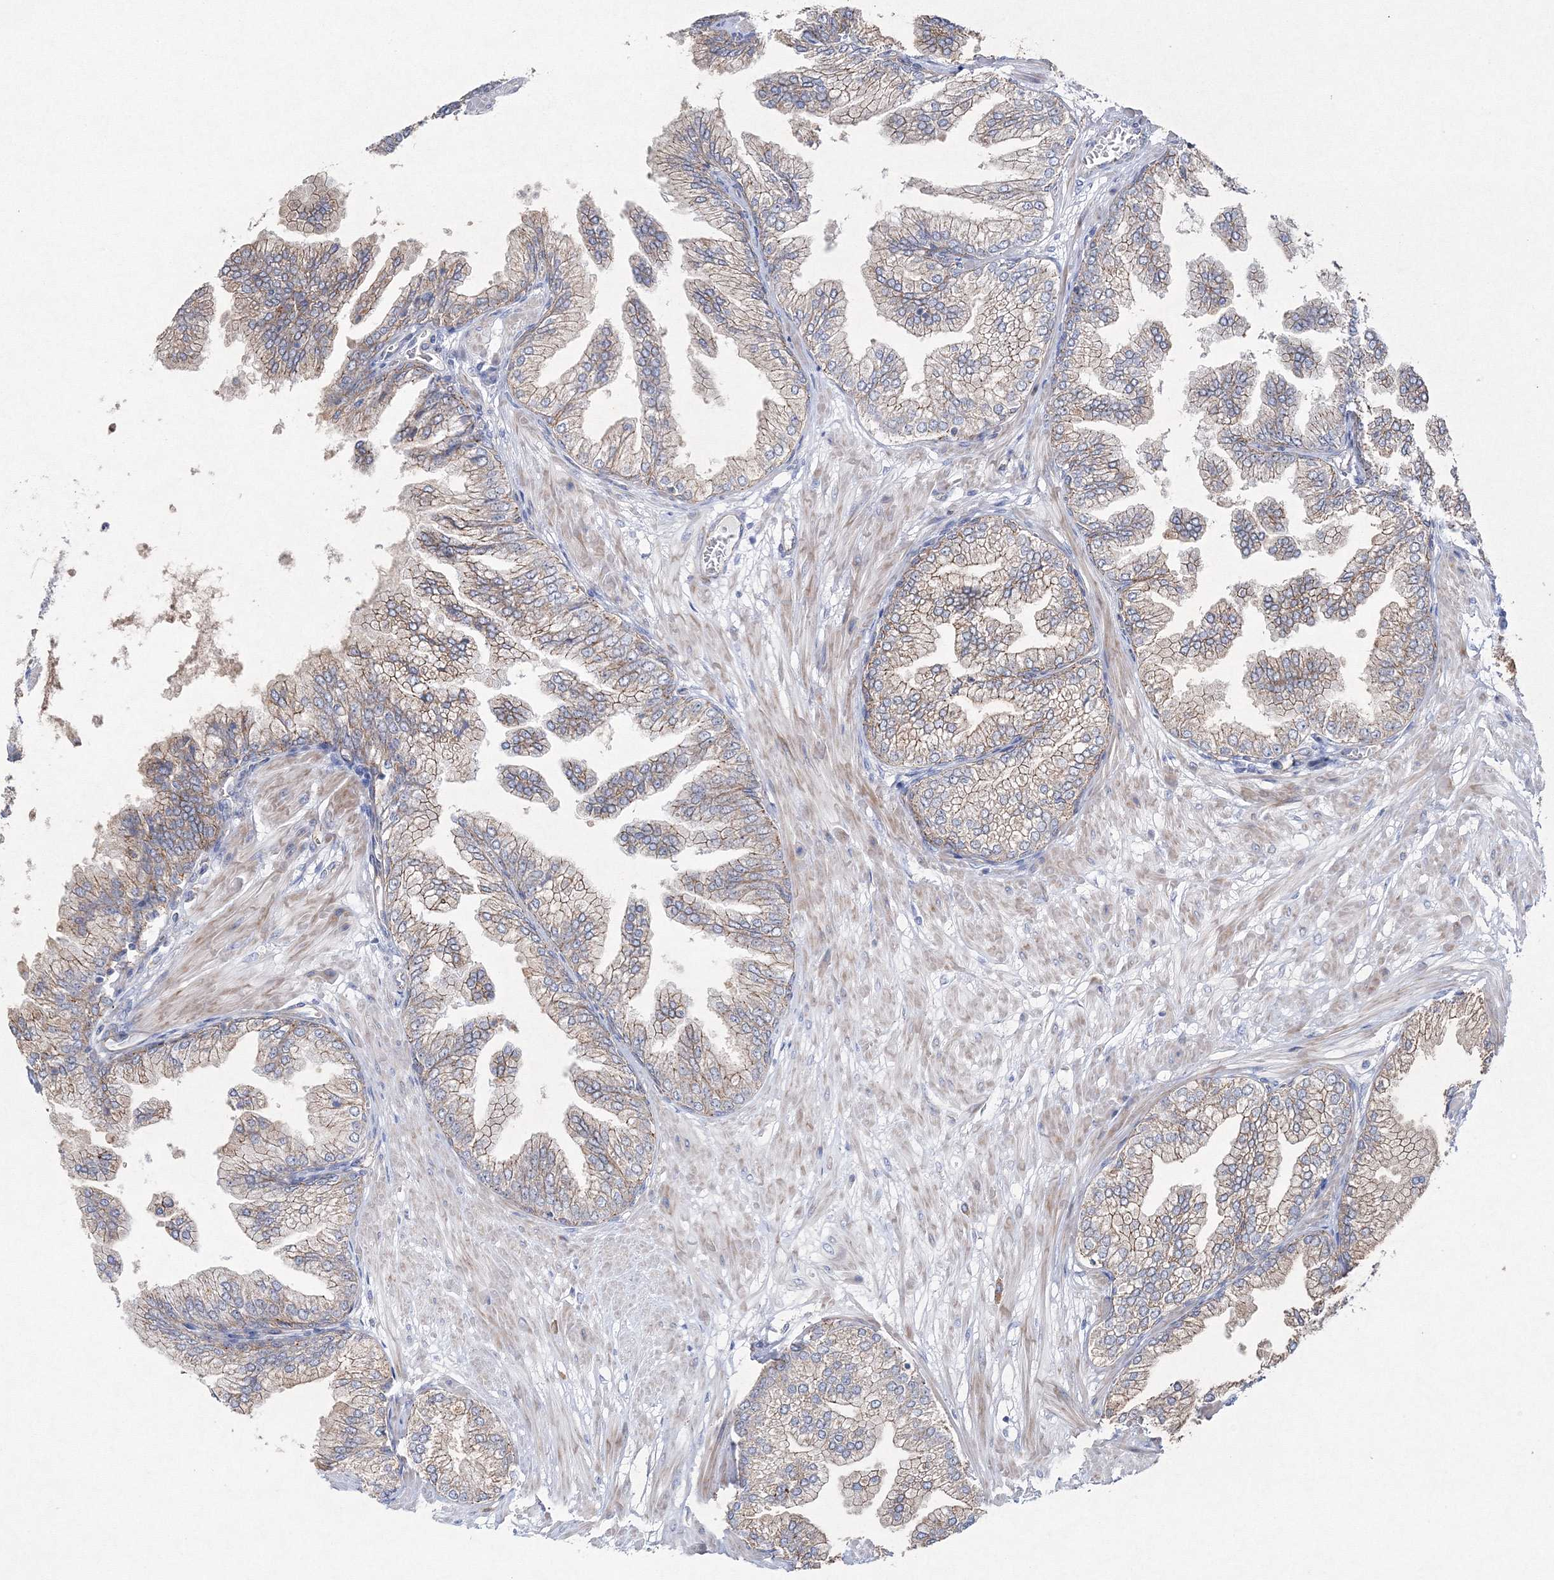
{"staining": {"intensity": "moderate", "quantity": "25%-75%", "location": "cytoplasmic/membranous"}, "tissue": "prostate cancer", "cell_type": "Tumor cells", "image_type": "cancer", "snomed": [{"axis": "morphology", "description": "Adenocarcinoma, Low grade"}, {"axis": "topography", "description": "Prostate"}], "caption": "A brown stain labels moderate cytoplasmic/membranous positivity of a protein in prostate cancer tumor cells.", "gene": "NAA40", "patient": {"sex": "male", "age": 63}}